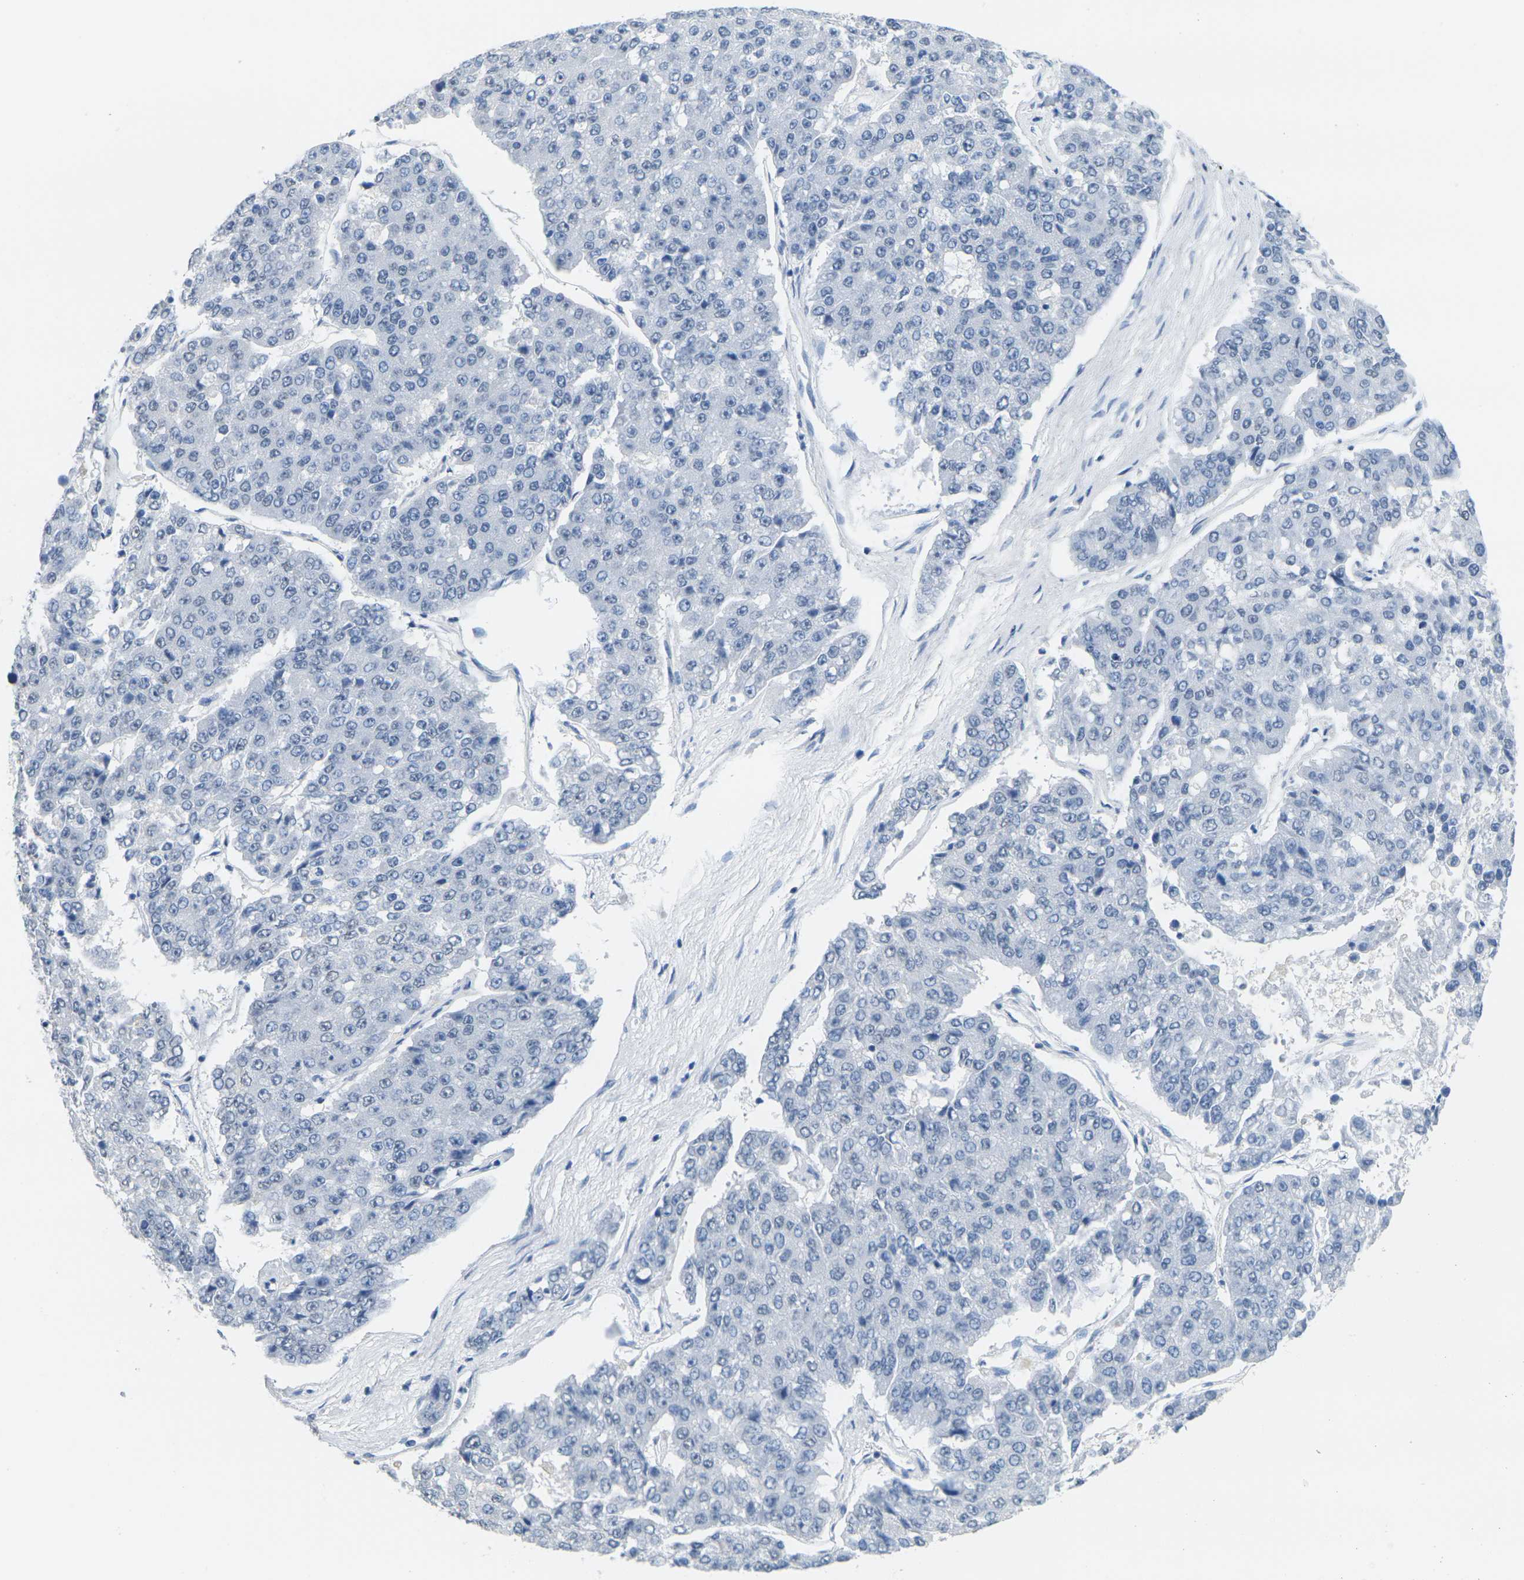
{"staining": {"intensity": "negative", "quantity": "none", "location": "none"}, "tissue": "pancreatic cancer", "cell_type": "Tumor cells", "image_type": "cancer", "snomed": [{"axis": "morphology", "description": "Adenocarcinoma, NOS"}, {"axis": "topography", "description": "Pancreas"}], "caption": "Immunohistochemical staining of pancreatic adenocarcinoma reveals no significant positivity in tumor cells.", "gene": "CTAG1A", "patient": {"sex": "male", "age": 50}}